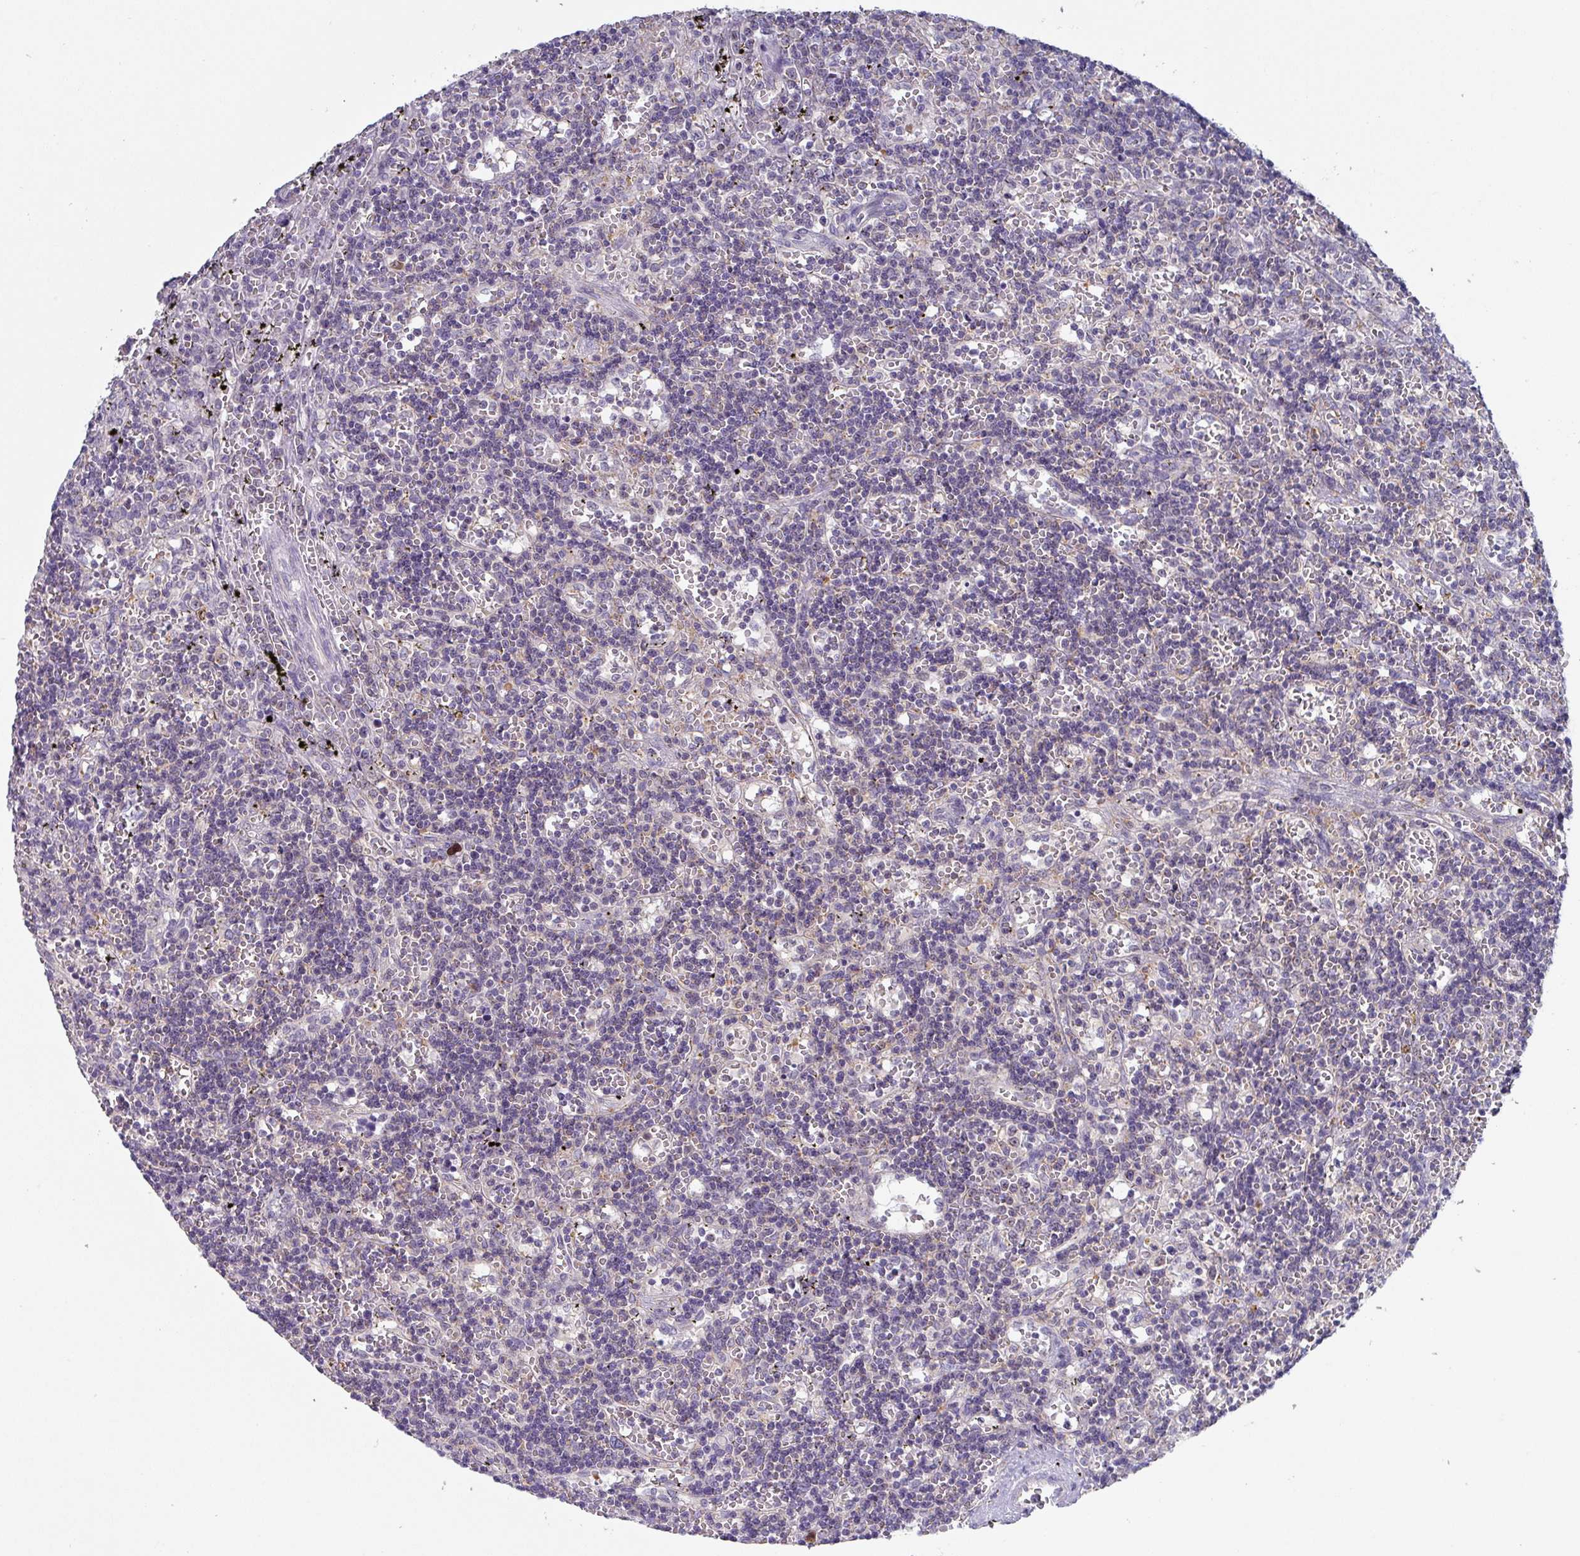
{"staining": {"intensity": "negative", "quantity": "none", "location": "none"}, "tissue": "lymphoma", "cell_type": "Tumor cells", "image_type": "cancer", "snomed": [{"axis": "morphology", "description": "Malignant lymphoma, non-Hodgkin's type, Low grade"}, {"axis": "topography", "description": "Spleen"}], "caption": "Photomicrograph shows no protein staining in tumor cells of malignant lymphoma, non-Hodgkin's type (low-grade) tissue.", "gene": "DCAF12L2", "patient": {"sex": "male", "age": 60}}